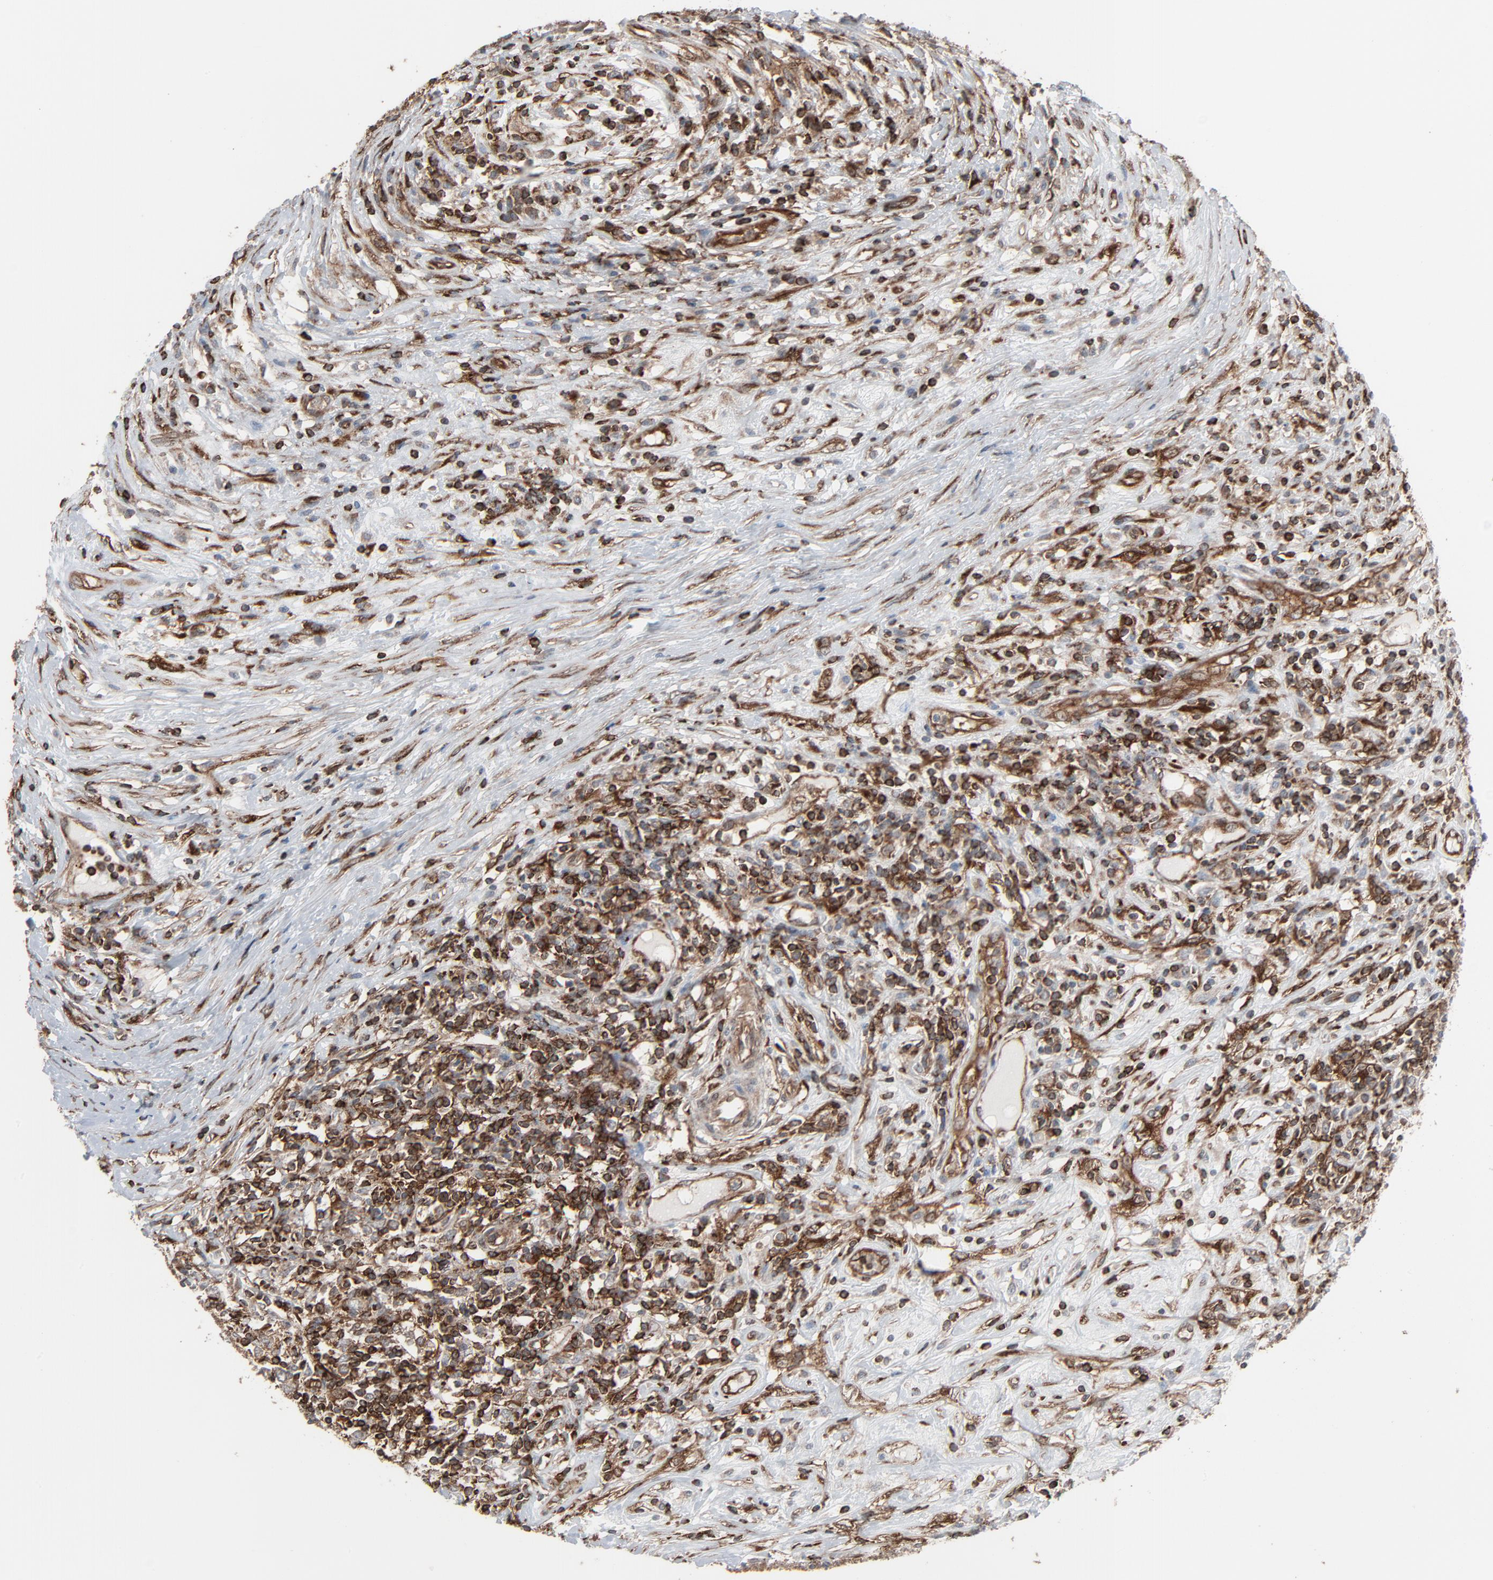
{"staining": {"intensity": "strong", "quantity": "25%-75%", "location": "cytoplasmic/membranous"}, "tissue": "lymphoma", "cell_type": "Tumor cells", "image_type": "cancer", "snomed": [{"axis": "morphology", "description": "Malignant lymphoma, non-Hodgkin's type, High grade"}, {"axis": "topography", "description": "Lymph node"}], "caption": "DAB (3,3'-diaminobenzidine) immunohistochemical staining of human malignant lymphoma, non-Hodgkin's type (high-grade) demonstrates strong cytoplasmic/membranous protein positivity in about 25%-75% of tumor cells. The staining is performed using DAB (3,3'-diaminobenzidine) brown chromogen to label protein expression. The nuclei are counter-stained blue using hematoxylin.", "gene": "OPTN", "patient": {"sex": "female", "age": 84}}